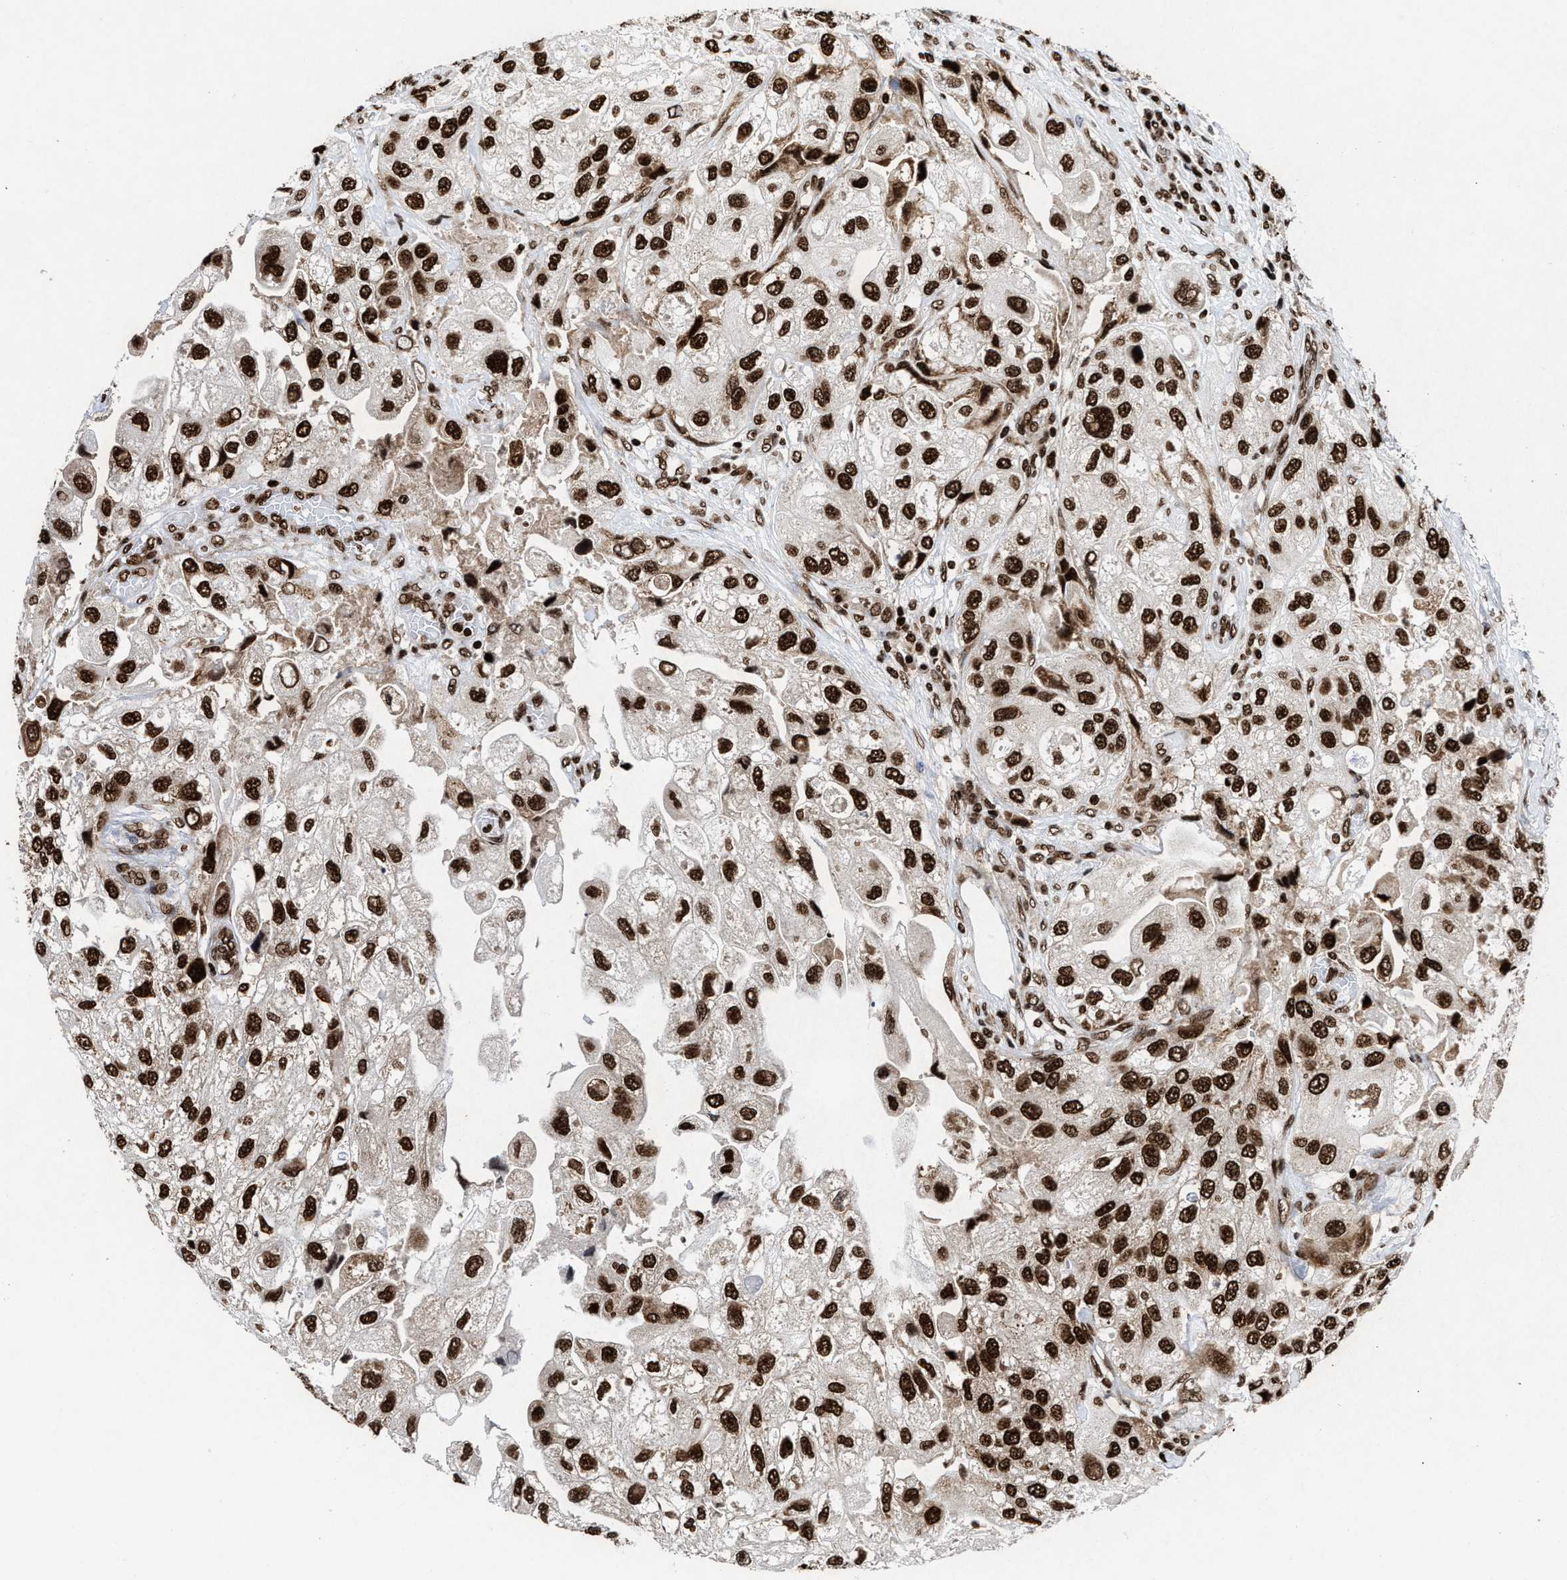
{"staining": {"intensity": "strong", "quantity": ">75%", "location": "nuclear"}, "tissue": "urothelial cancer", "cell_type": "Tumor cells", "image_type": "cancer", "snomed": [{"axis": "morphology", "description": "Urothelial carcinoma, High grade"}, {"axis": "topography", "description": "Urinary bladder"}], "caption": "Immunohistochemistry (IHC) (DAB) staining of urothelial cancer exhibits strong nuclear protein staining in about >75% of tumor cells. The staining was performed using DAB (3,3'-diaminobenzidine) to visualize the protein expression in brown, while the nuclei were stained in blue with hematoxylin (Magnification: 20x).", "gene": "ALYREF", "patient": {"sex": "female", "age": 64}}